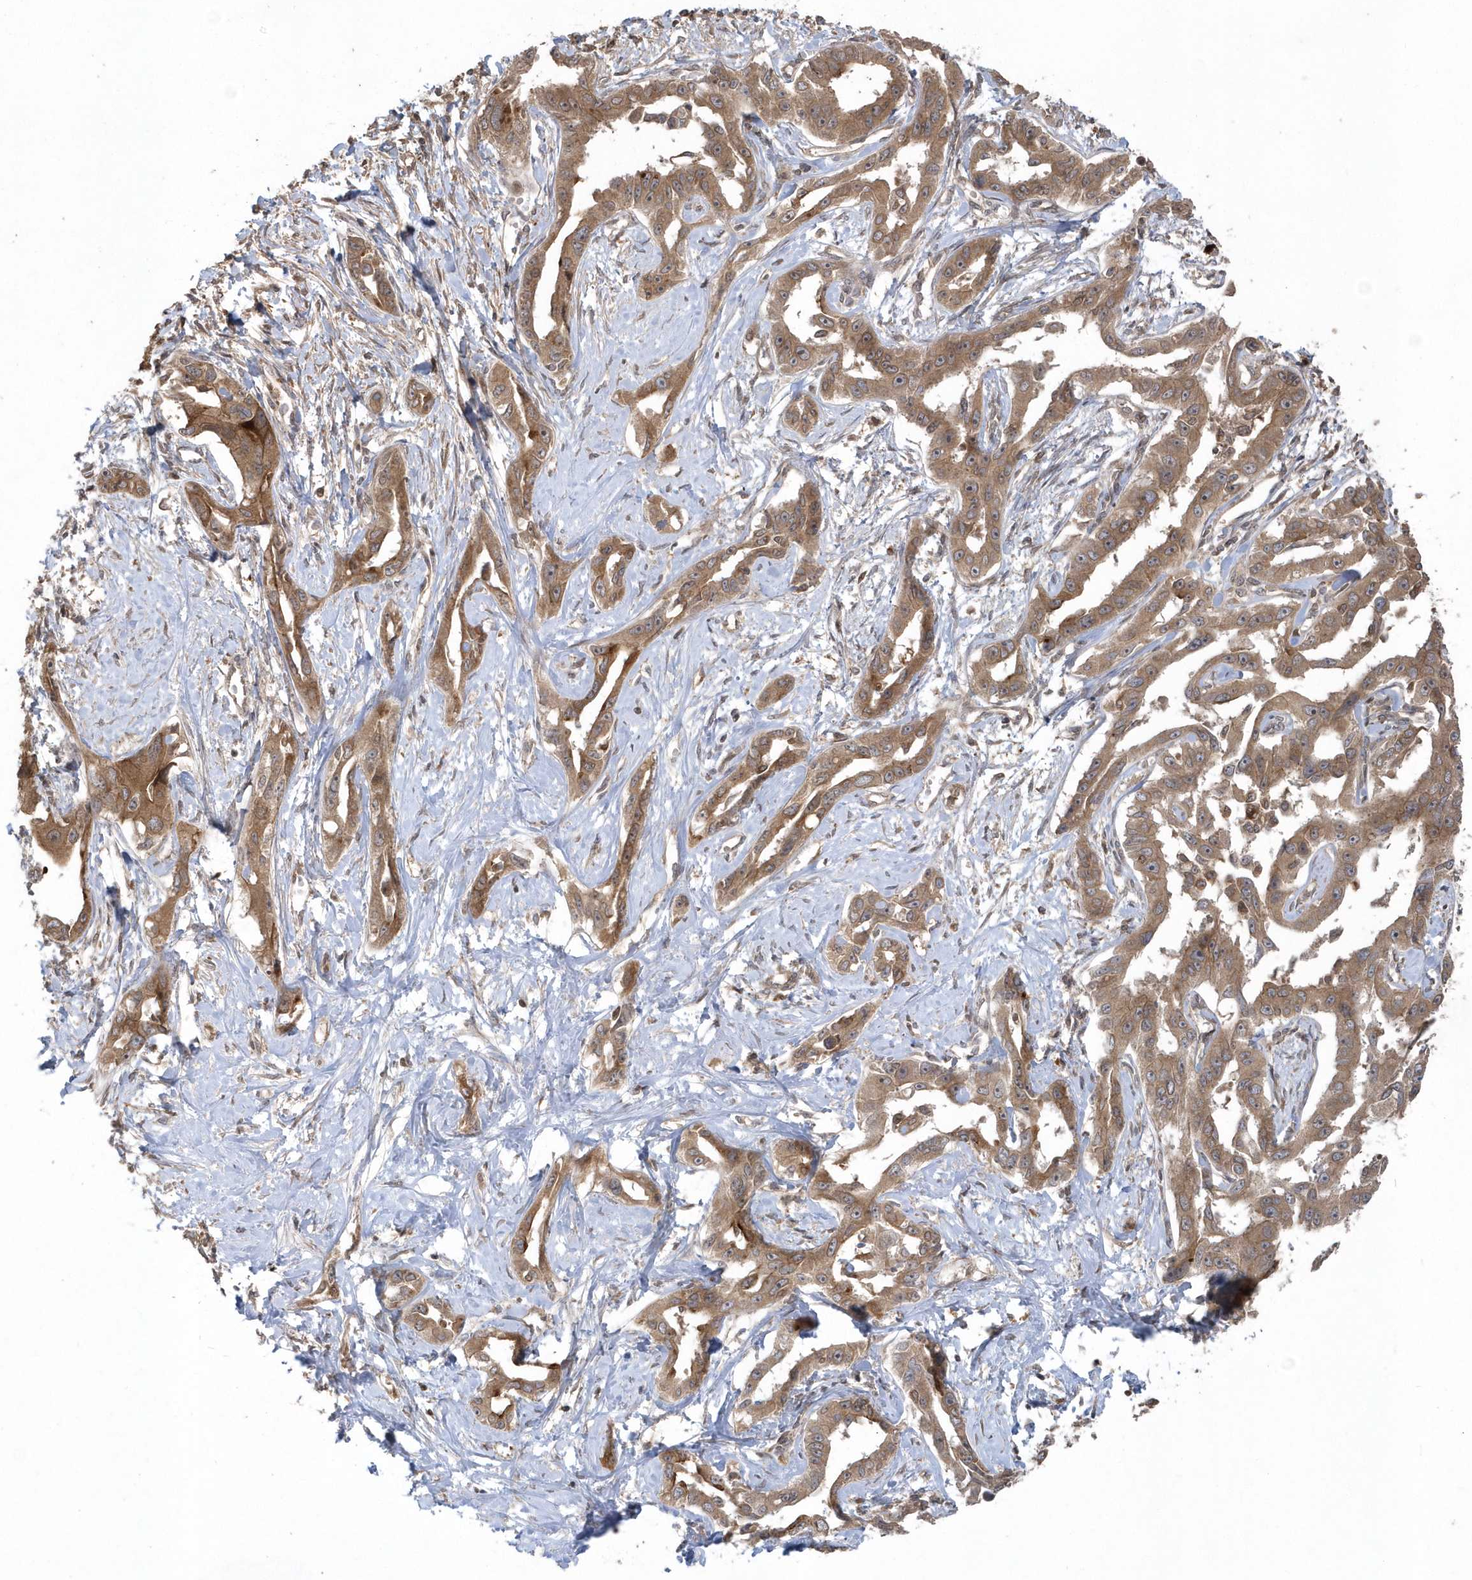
{"staining": {"intensity": "moderate", "quantity": ">75%", "location": "cytoplasmic/membranous"}, "tissue": "liver cancer", "cell_type": "Tumor cells", "image_type": "cancer", "snomed": [{"axis": "morphology", "description": "Cholangiocarcinoma"}, {"axis": "topography", "description": "Liver"}], "caption": "Protein staining reveals moderate cytoplasmic/membranous expression in about >75% of tumor cells in liver cancer.", "gene": "HERPUD1", "patient": {"sex": "male", "age": 59}}